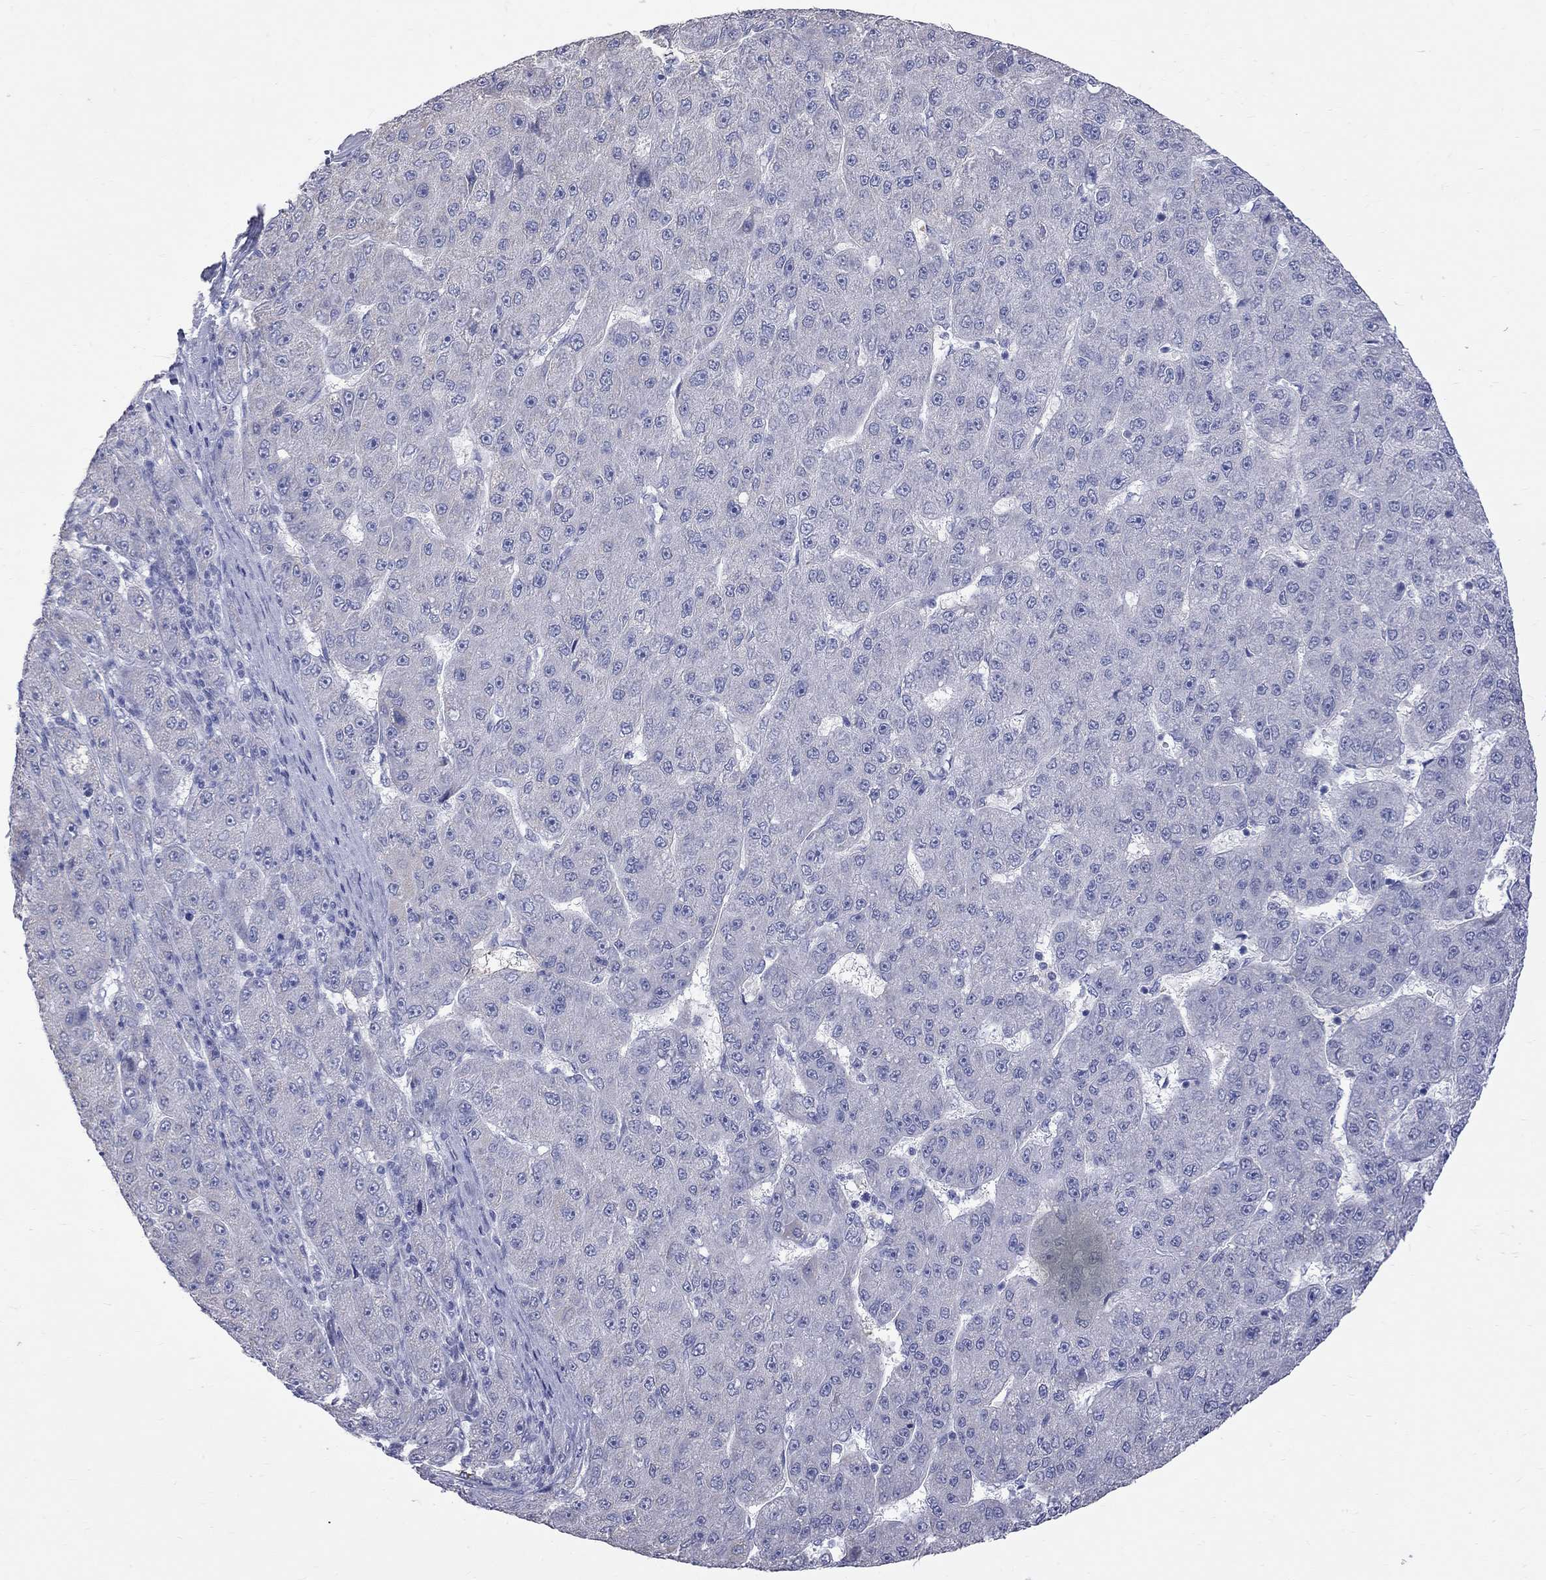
{"staining": {"intensity": "negative", "quantity": "none", "location": "none"}, "tissue": "liver cancer", "cell_type": "Tumor cells", "image_type": "cancer", "snomed": [{"axis": "morphology", "description": "Carcinoma, Hepatocellular, NOS"}, {"axis": "topography", "description": "Liver"}], "caption": "Histopathology image shows no protein positivity in tumor cells of hepatocellular carcinoma (liver) tissue. Nuclei are stained in blue.", "gene": "KCND2", "patient": {"sex": "male", "age": 67}}